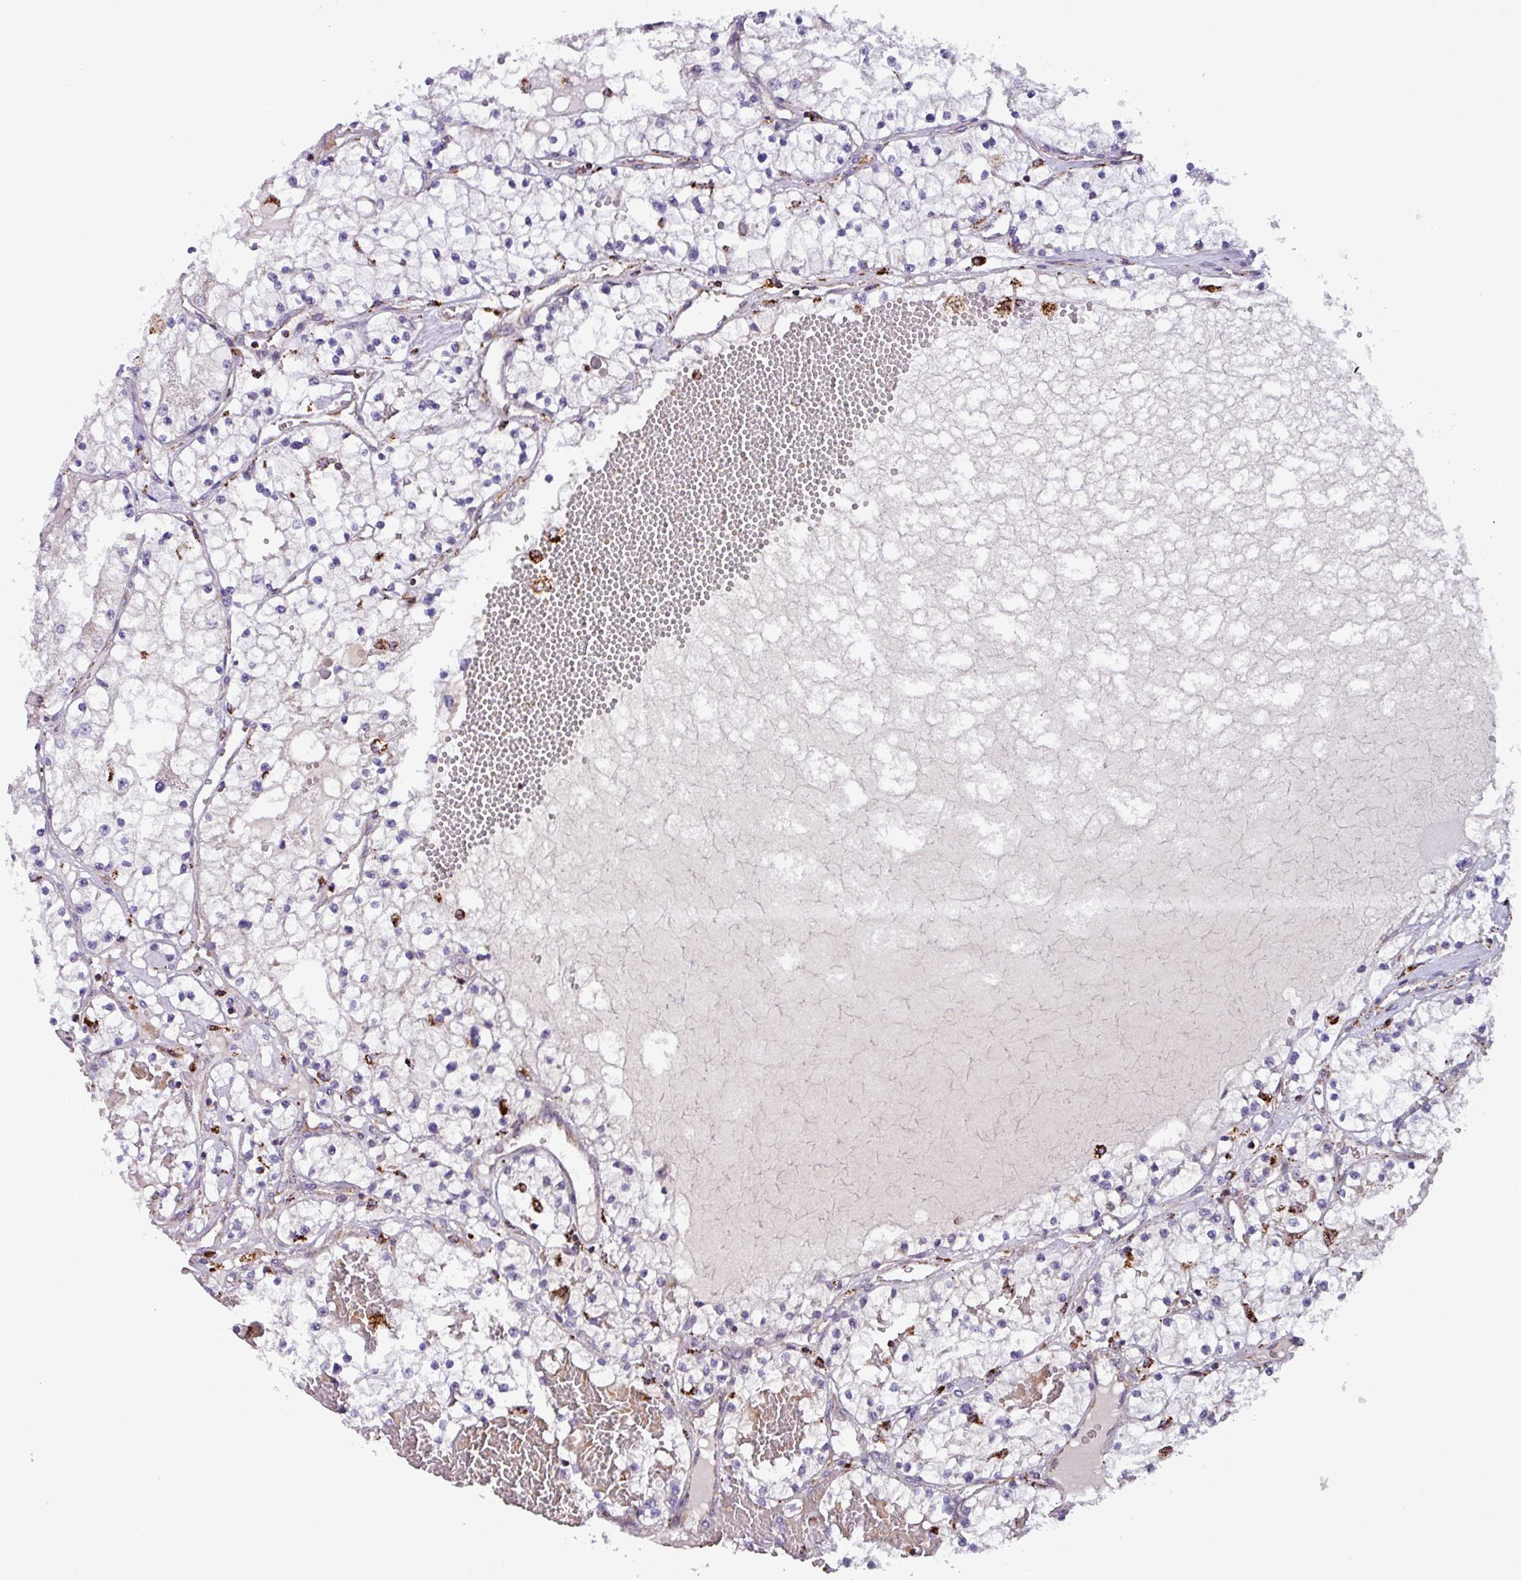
{"staining": {"intensity": "negative", "quantity": "none", "location": "none"}, "tissue": "renal cancer", "cell_type": "Tumor cells", "image_type": "cancer", "snomed": [{"axis": "morphology", "description": "Normal tissue, NOS"}, {"axis": "morphology", "description": "Adenocarcinoma, NOS"}, {"axis": "topography", "description": "Kidney"}], "caption": "Adenocarcinoma (renal) stained for a protein using IHC demonstrates no expression tumor cells.", "gene": "AKIRIN1", "patient": {"sex": "male", "age": 68}}